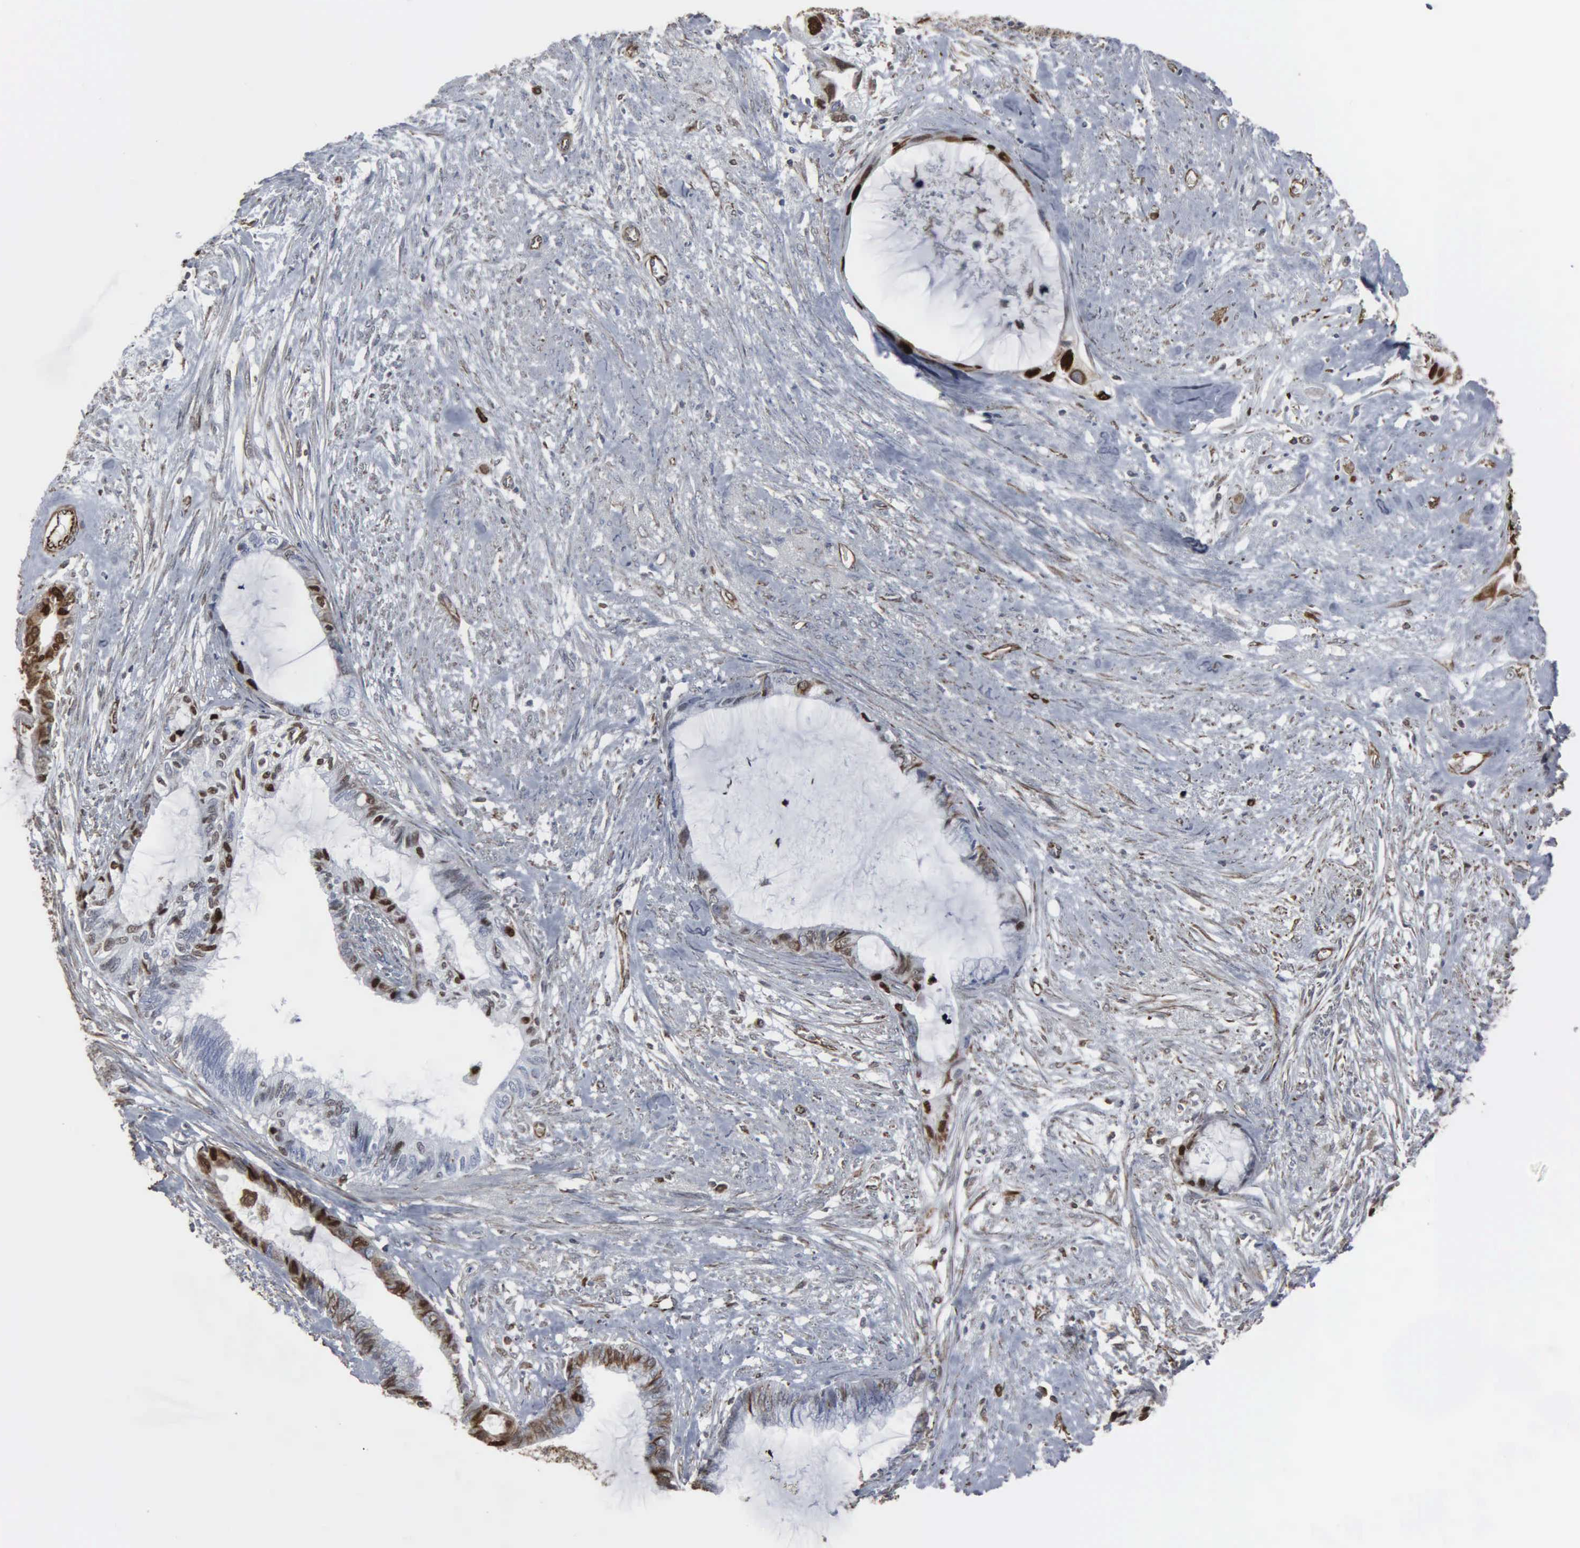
{"staining": {"intensity": "moderate", "quantity": "25%-75%", "location": "nuclear"}, "tissue": "endometrial cancer", "cell_type": "Tumor cells", "image_type": "cancer", "snomed": [{"axis": "morphology", "description": "Adenocarcinoma, NOS"}, {"axis": "topography", "description": "Endometrium"}], "caption": "Tumor cells exhibit medium levels of moderate nuclear staining in approximately 25%-75% of cells in human endometrial adenocarcinoma.", "gene": "CCNE1", "patient": {"sex": "female", "age": 86}}